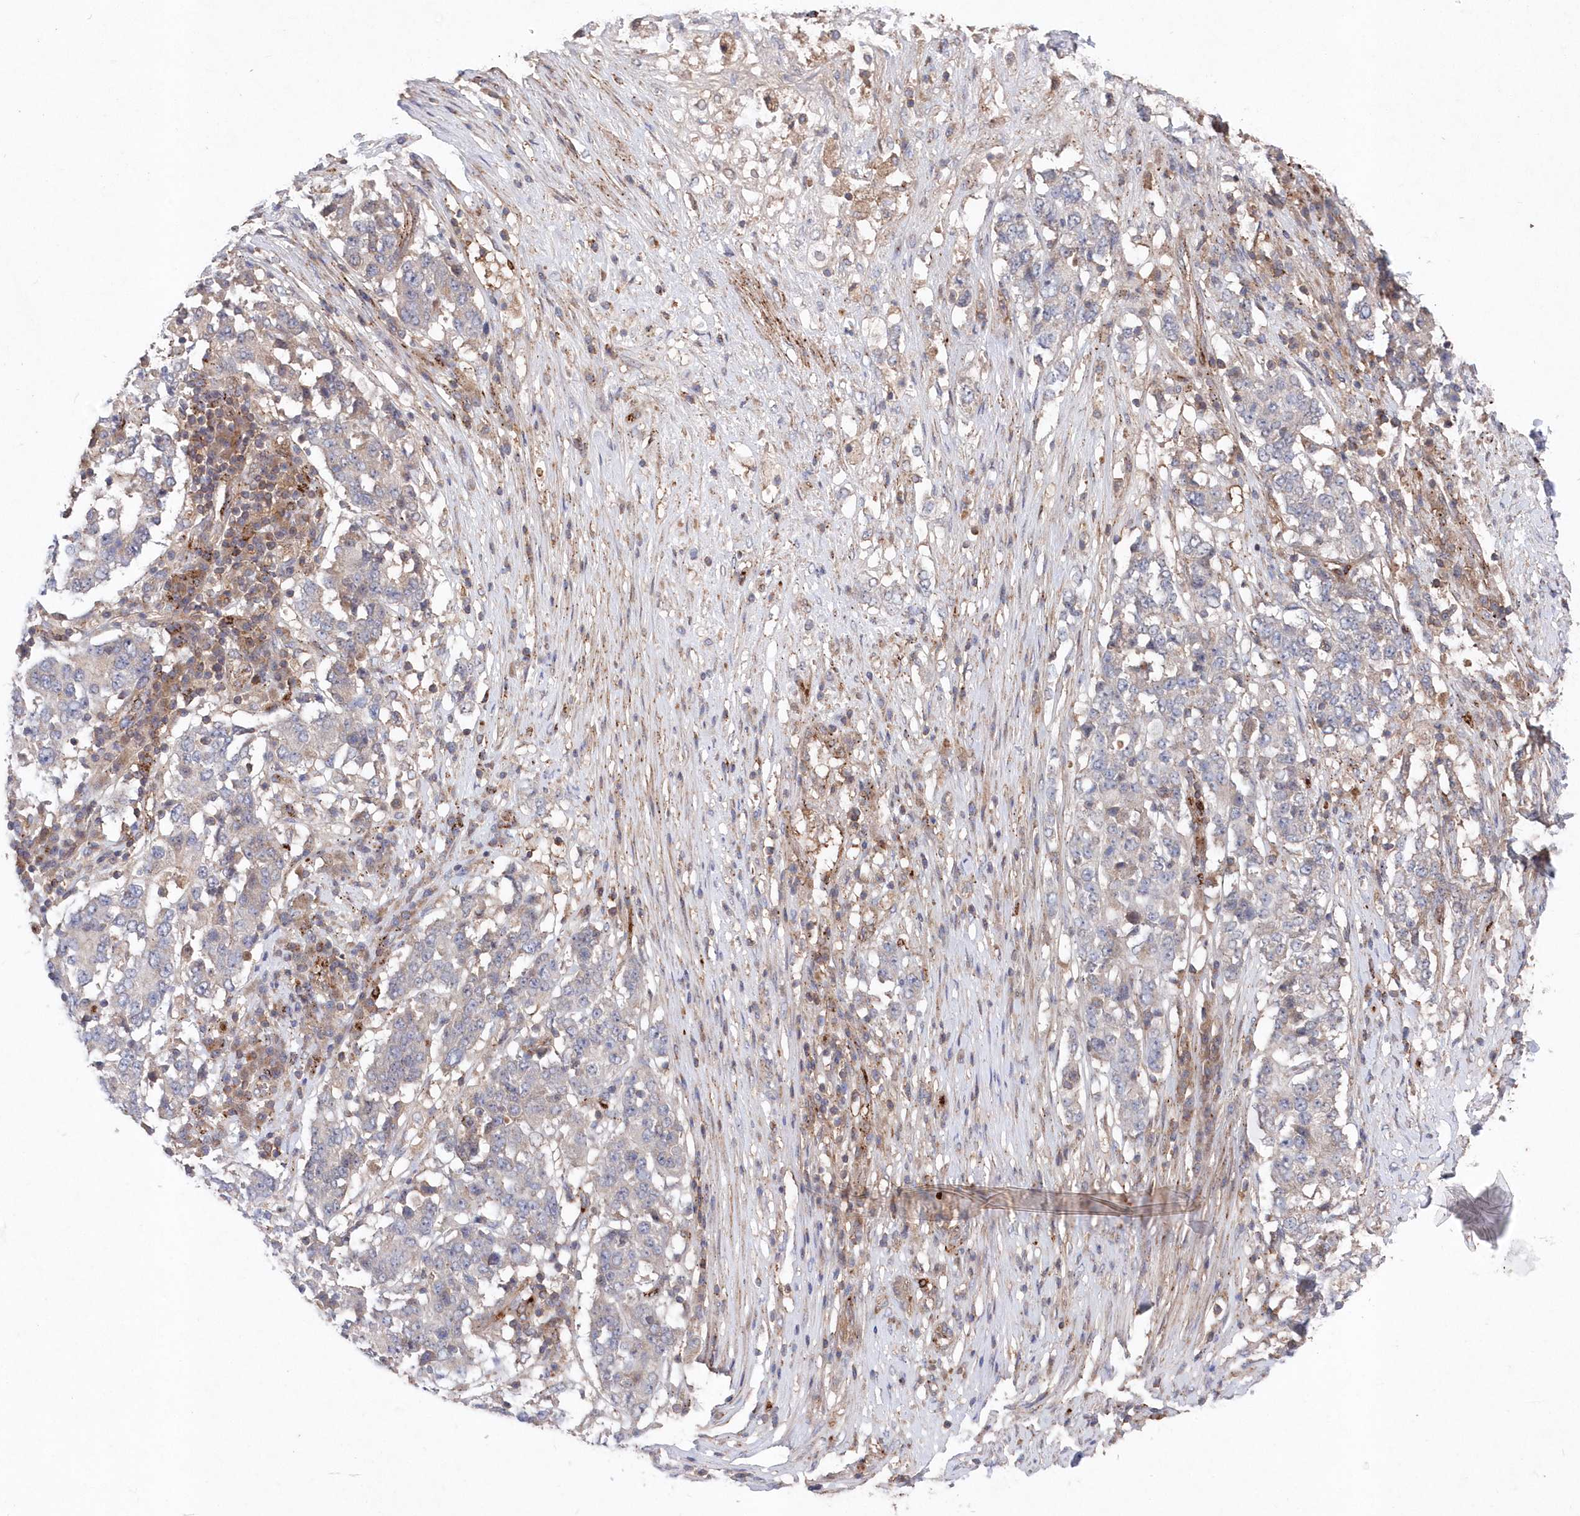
{"staining": {"intensity": "negative", "quantity": "none", "location": "none"}, "tissue": "stomach cancer", "cell_type": "Tumor cells", "image_type": "cancer", "snomed": [{"axis": "morphology", "description": "Adenocarcinoma, NOS"}, {"axis": "topography", "description": "Stomach"}], "caption": "The immunohistochemistry photomicrograph has no significant staining in tumor cells of stomach adenocarcinoma tissue.", "gene": "ABHD14B", "patient": {"sex": "male", "age": 59}}